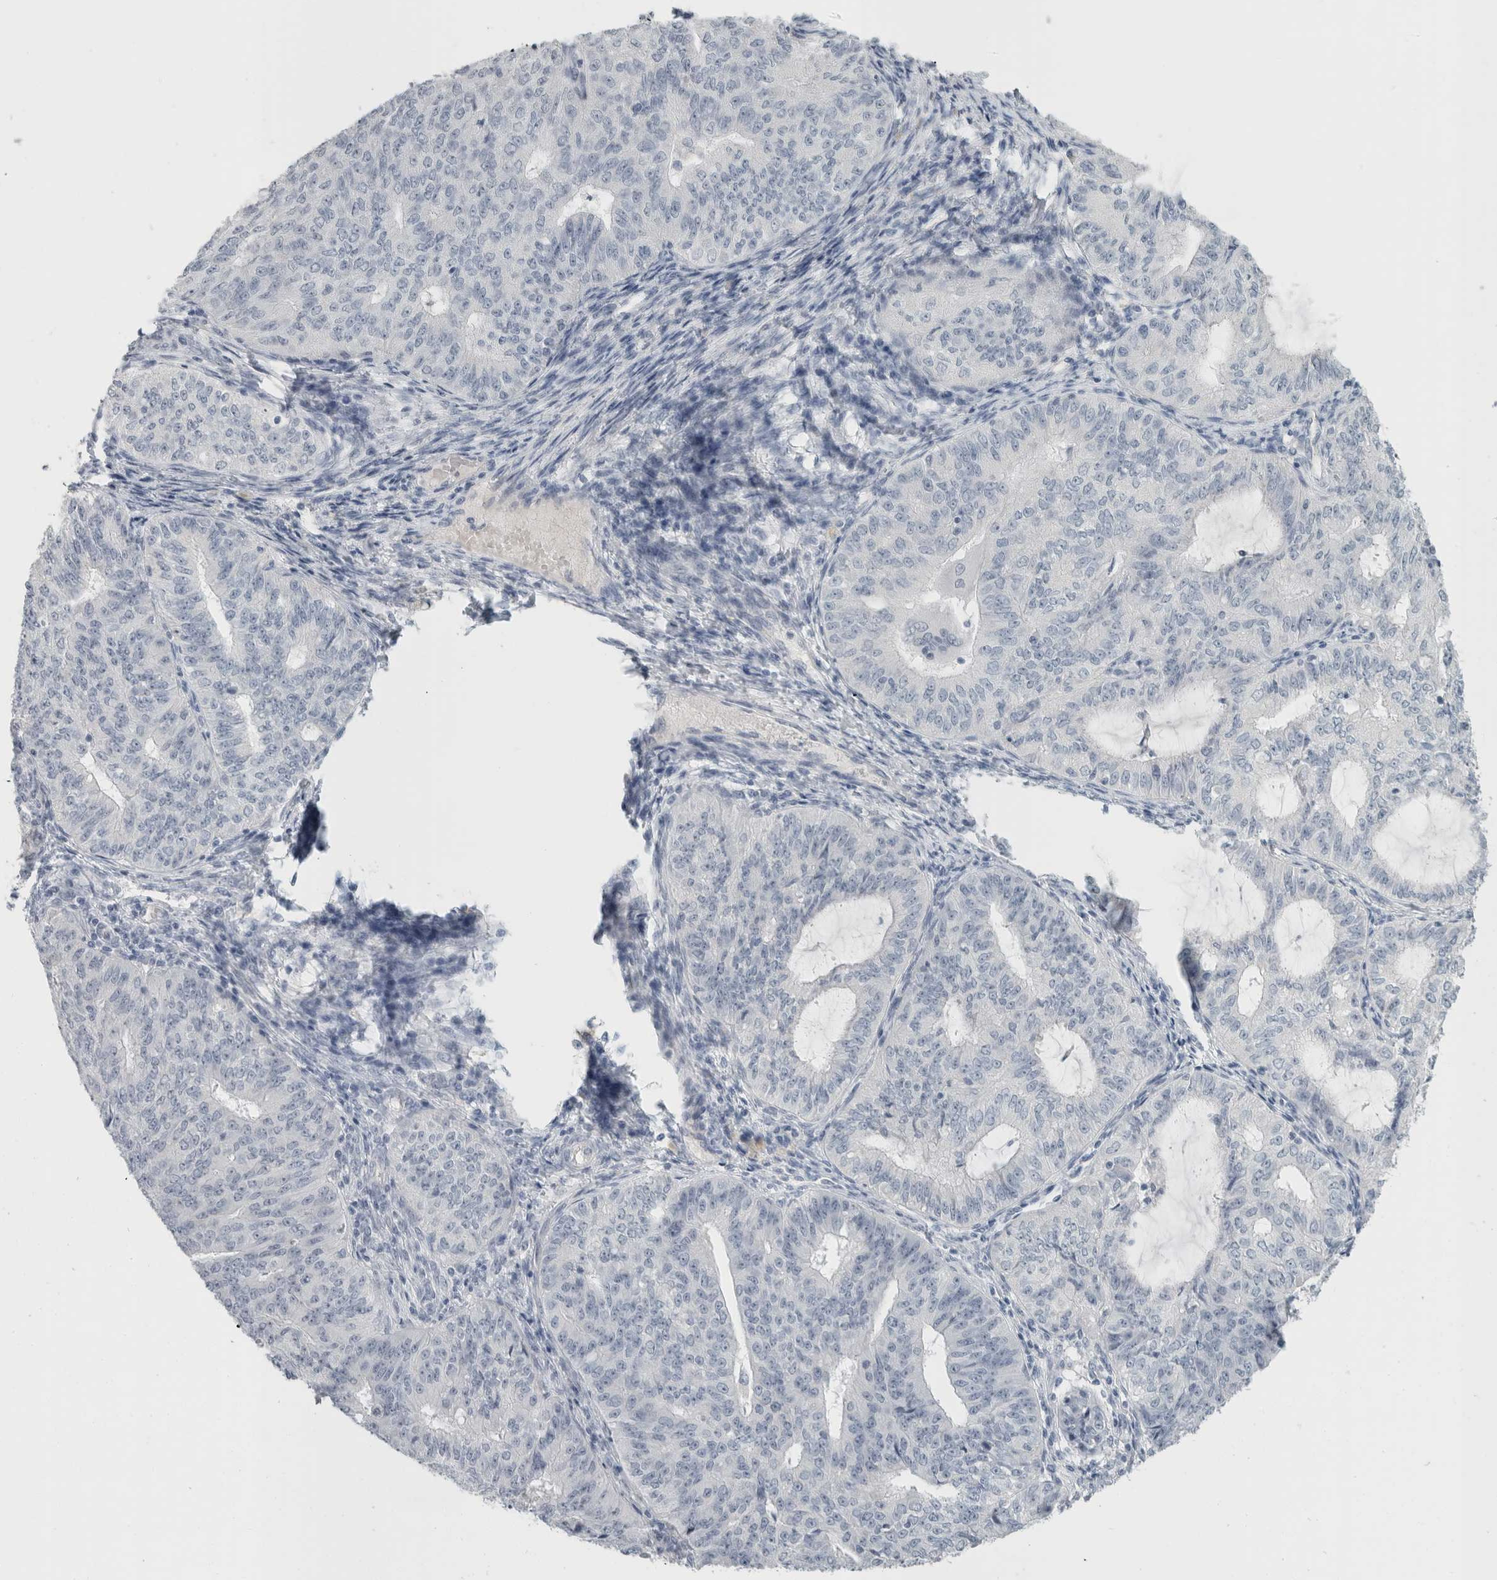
{"staining": {"intensity": "negative", "quantity": "none", "location": "none"}, "tissue": "endometrial cancer", "cell_type": "Tumor cells", "image_type": "cancer", "snomed": [{"axis": "morphology", "description": "Adenocarcinoma, NOS"}, {"axis": "topography", "description": "Endometrium"}], "caption": "A photomicrograph of human endometrial adenocarcinoma is negative for staining in tumor cells.", "gene": "FMR1NB", "patient": {"sex": "female", "age": 32}}